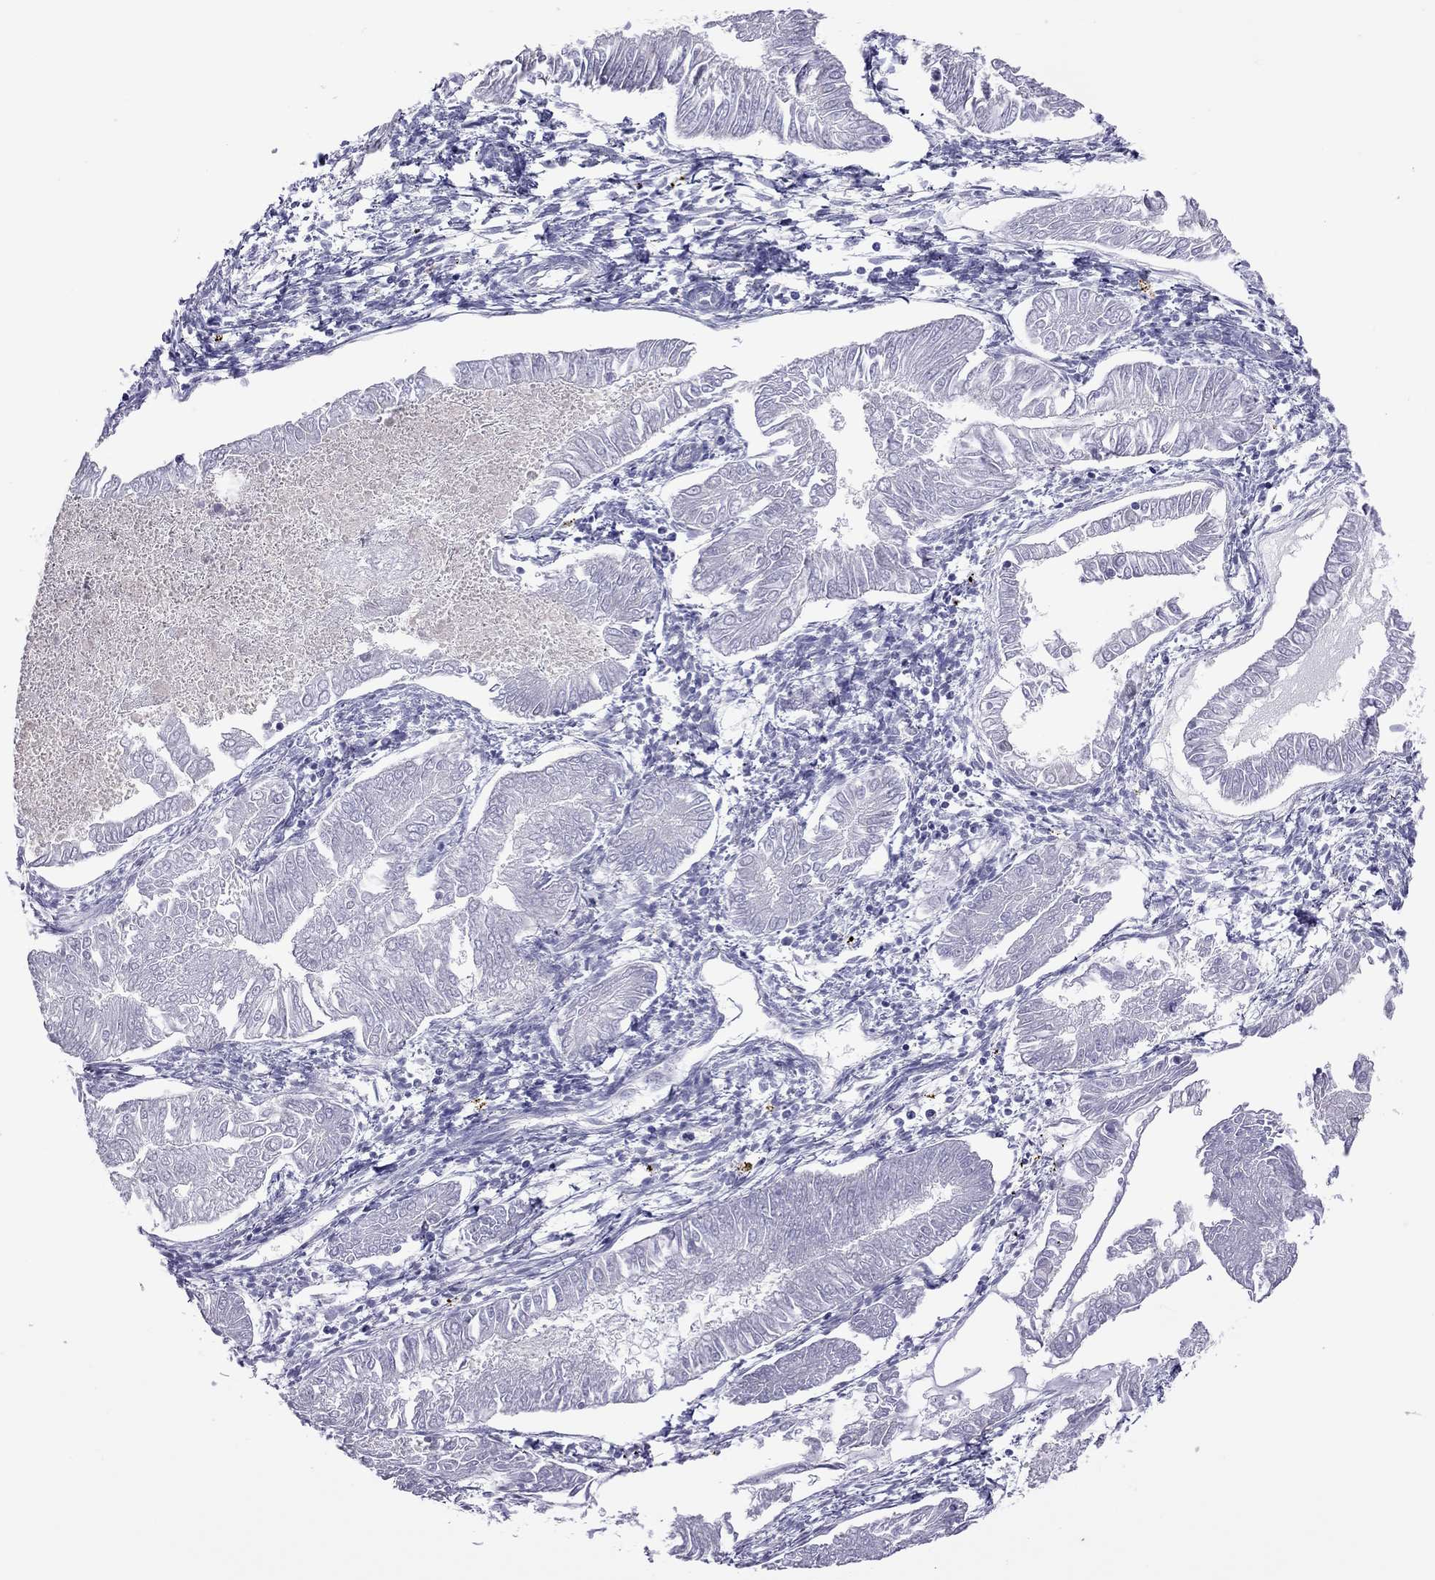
{"staining": {"intensity": "negative", "quantity": "none", "location": "none"}, "tissue": "endometrial cancer", "cell_type": "Tumor cells", "image_type": "cancer", "snomed": [{"axis": "morphology", "description": "Adenocarcinoma, NOS"}, {"axis": "topography", "description": "Endometrium"}], "caption": "Protein analysis of endometrial cancer shows no significant positivity in tumor cells. (Immunohistochemistry, brightfield microscopy, high magnification).", "gene": "PPP1R3A", "patient": {"sex": "female", "age": 53}}